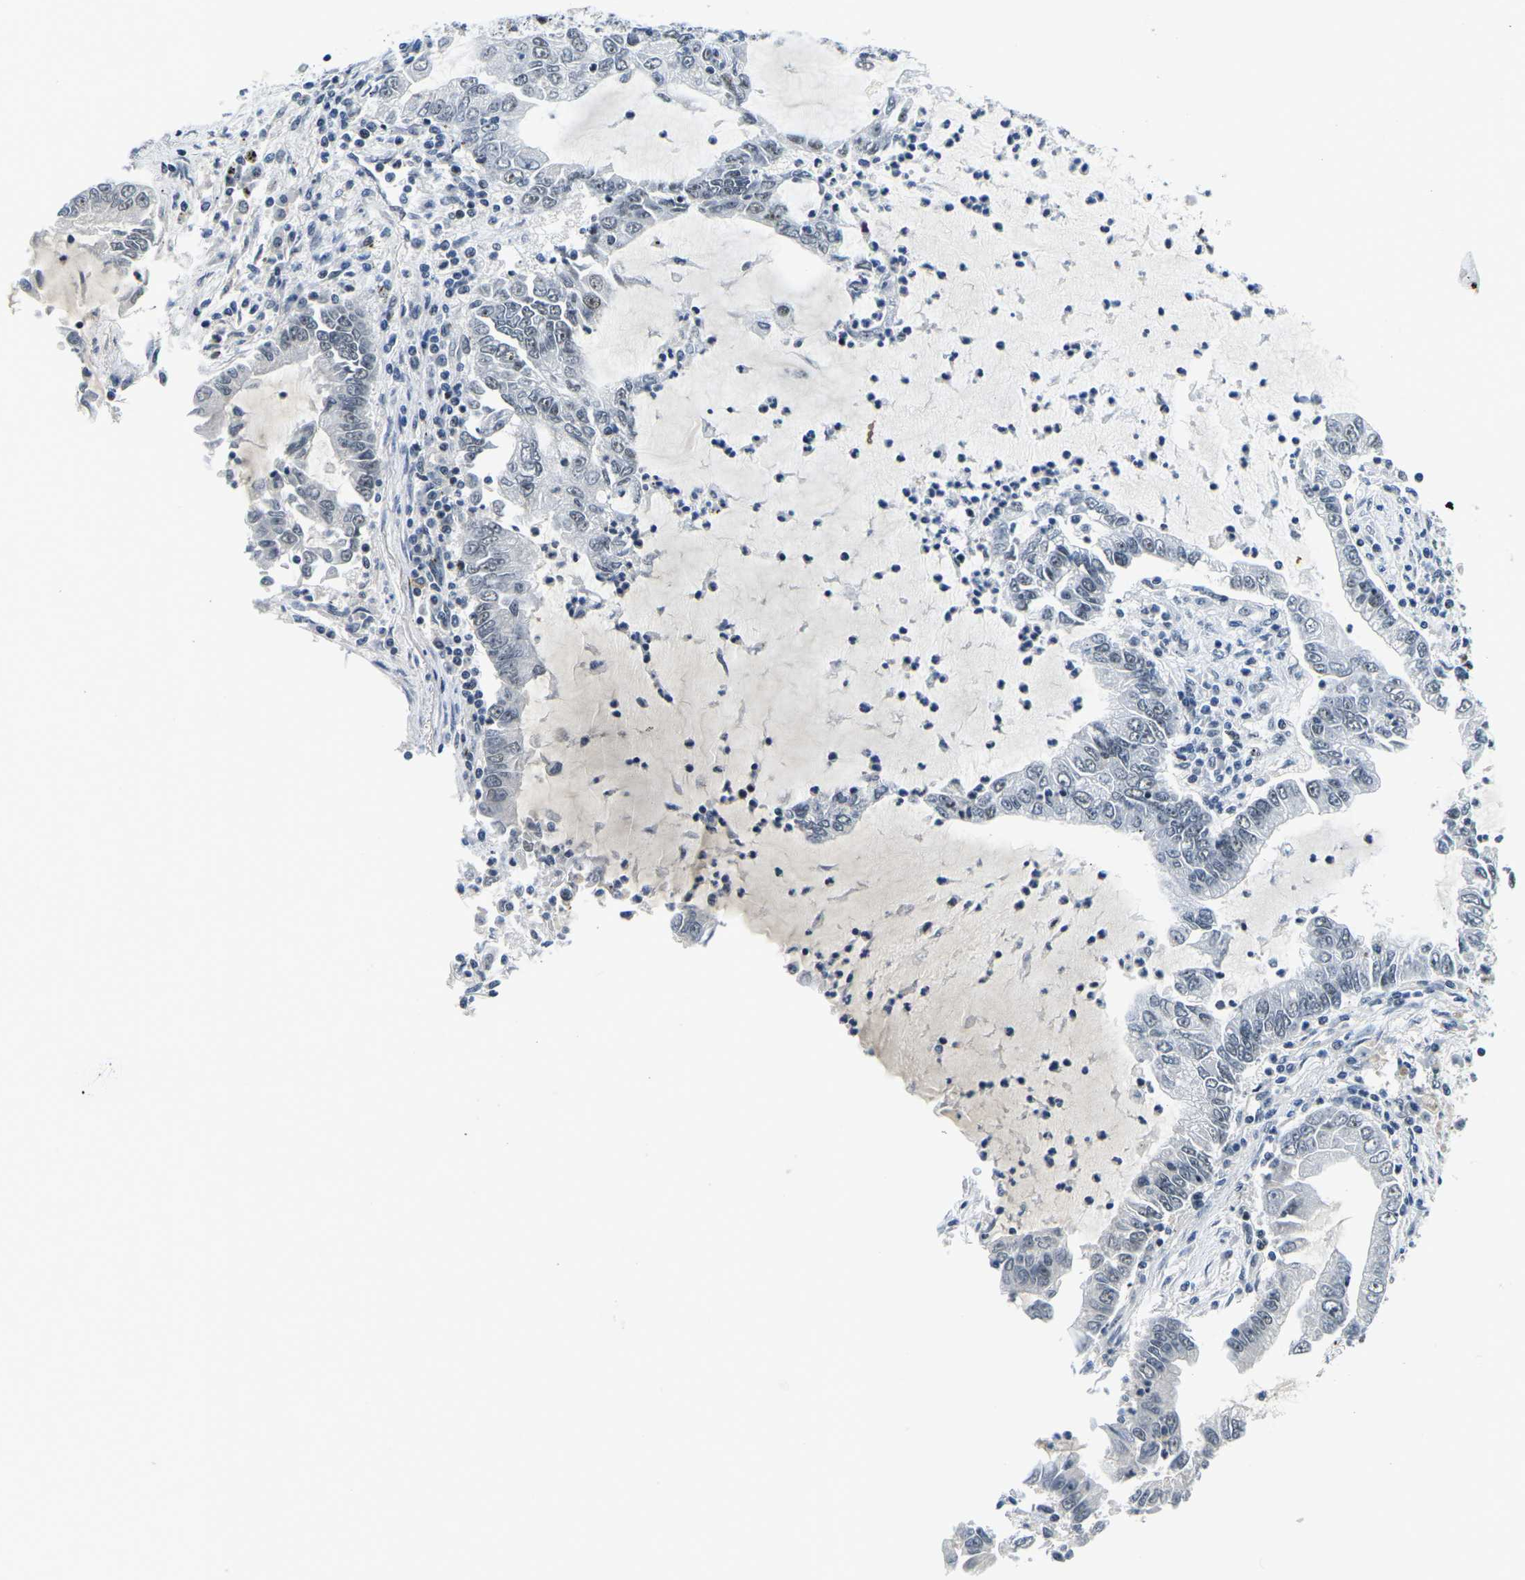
{"staining": {"intensity": "negative", "quantity": "none", "location": "none"}, "tissue": "lung cancer", "cell_type": "Tumor cells", "image_type": "cancer", "snomed": [{"axis": "morphology", "description": "Adenocarcinoma, NOS"}, {"axis": "topography", "description": "Lung"}], "caption": "Photomicrograph shows no significant protein staining in tumor cells of lung cancer (adenocarcinoma).", "gene": "PRPF8", "patient": {"sex": "female", "age": 51}}